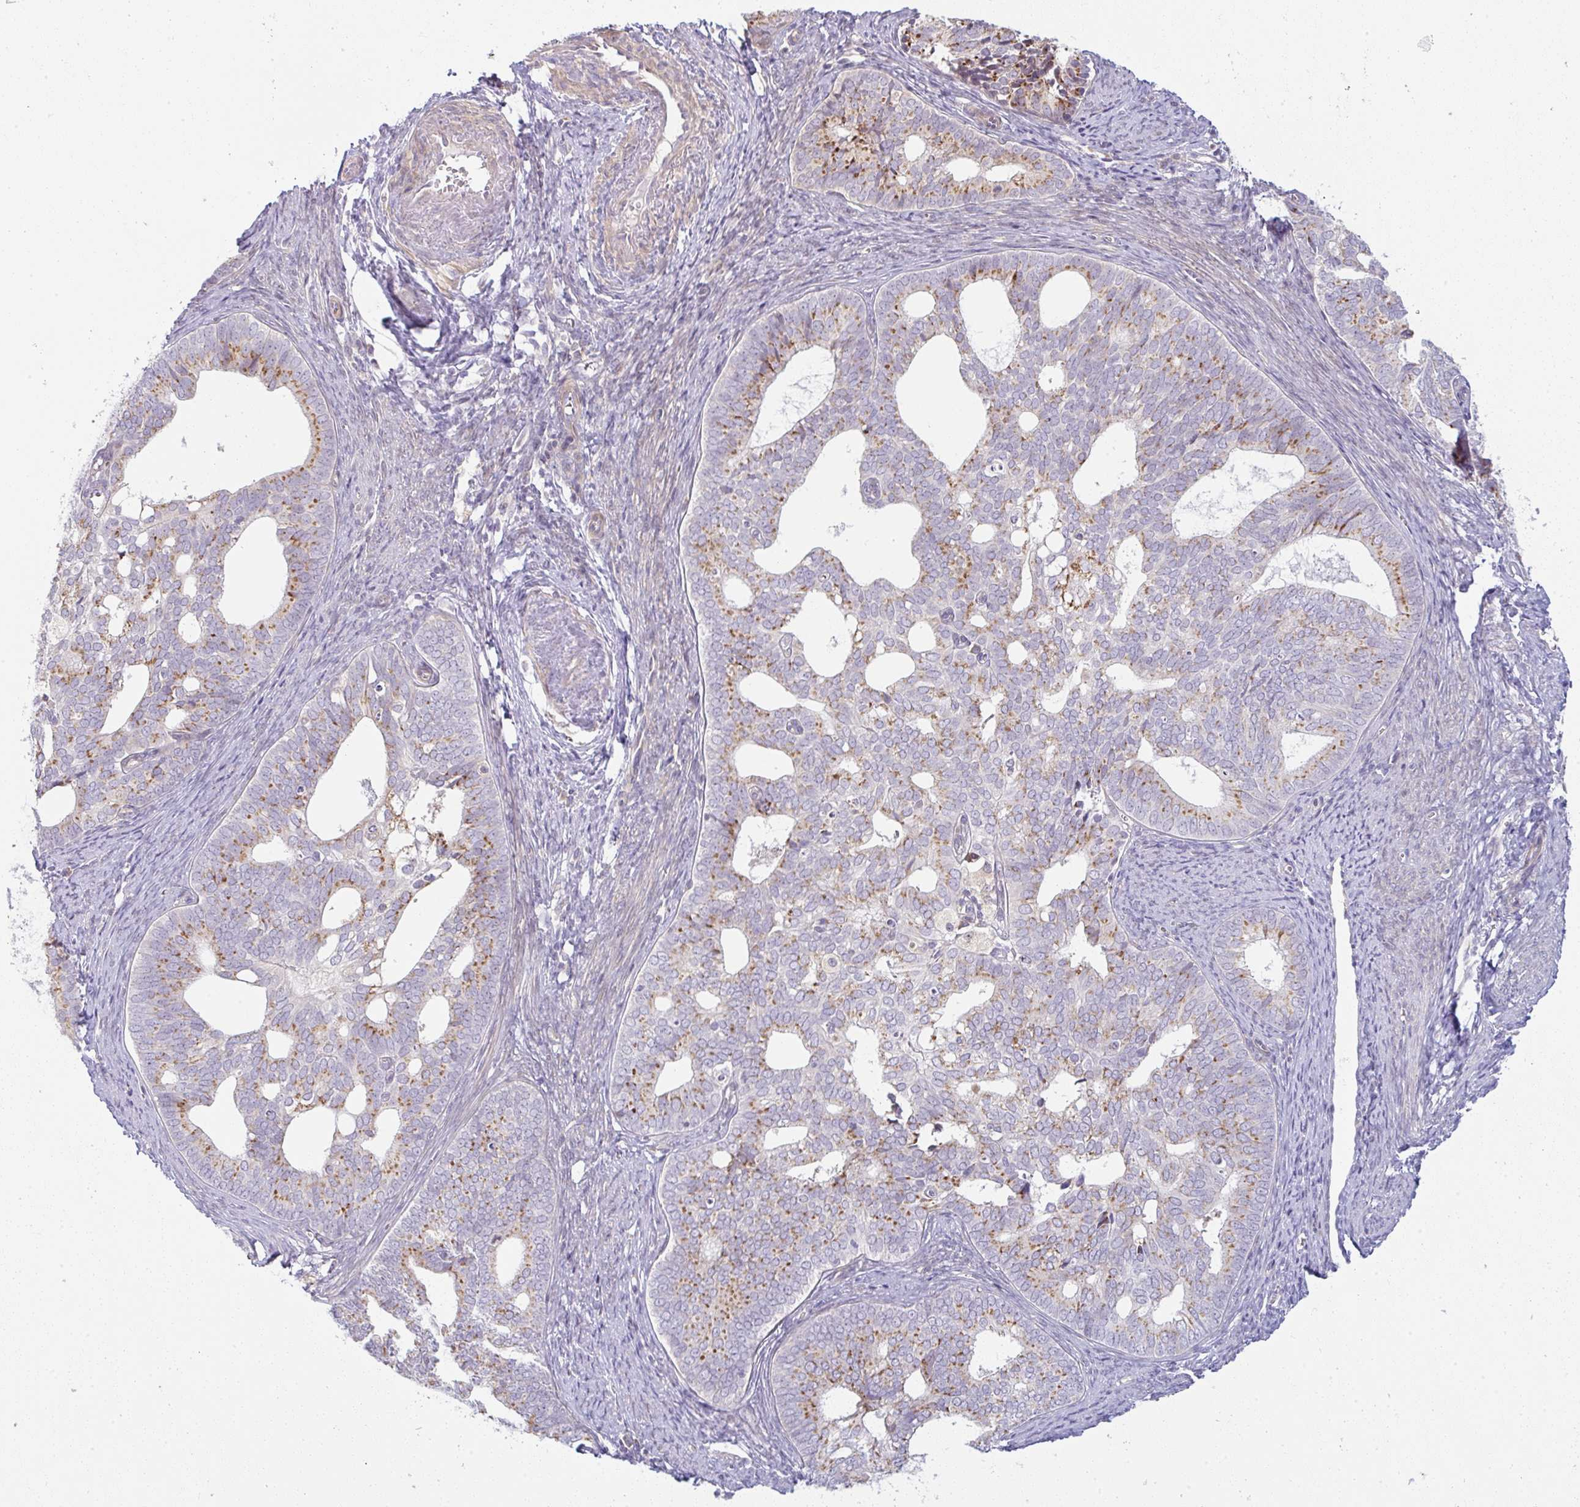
{"staining": {"intensity": "moderate", "quantity": "25%-75%", "location": "cytoplasmic/membranous"}, "tissue": "endometrial cancer", "cell_type": "Tumor cells", "image_type": "cancer", "snomed": [{"axis": "morphology", "description": "Adenocarcinoma, NOS"}, {"axis": "topography", "description": "Endometrium"}], "caption": "This micrograph displays adenocarcinoma (endometrial) stained with immunohistochemistry (IHC) to label a protein in brown. The cytoplasmic/membranous of tumor cells show moderate positivity for the protein. Nuclei are counter-stained blue.", "gene": "MOB1A", "patient": {"sex": "female", "age": 75}}